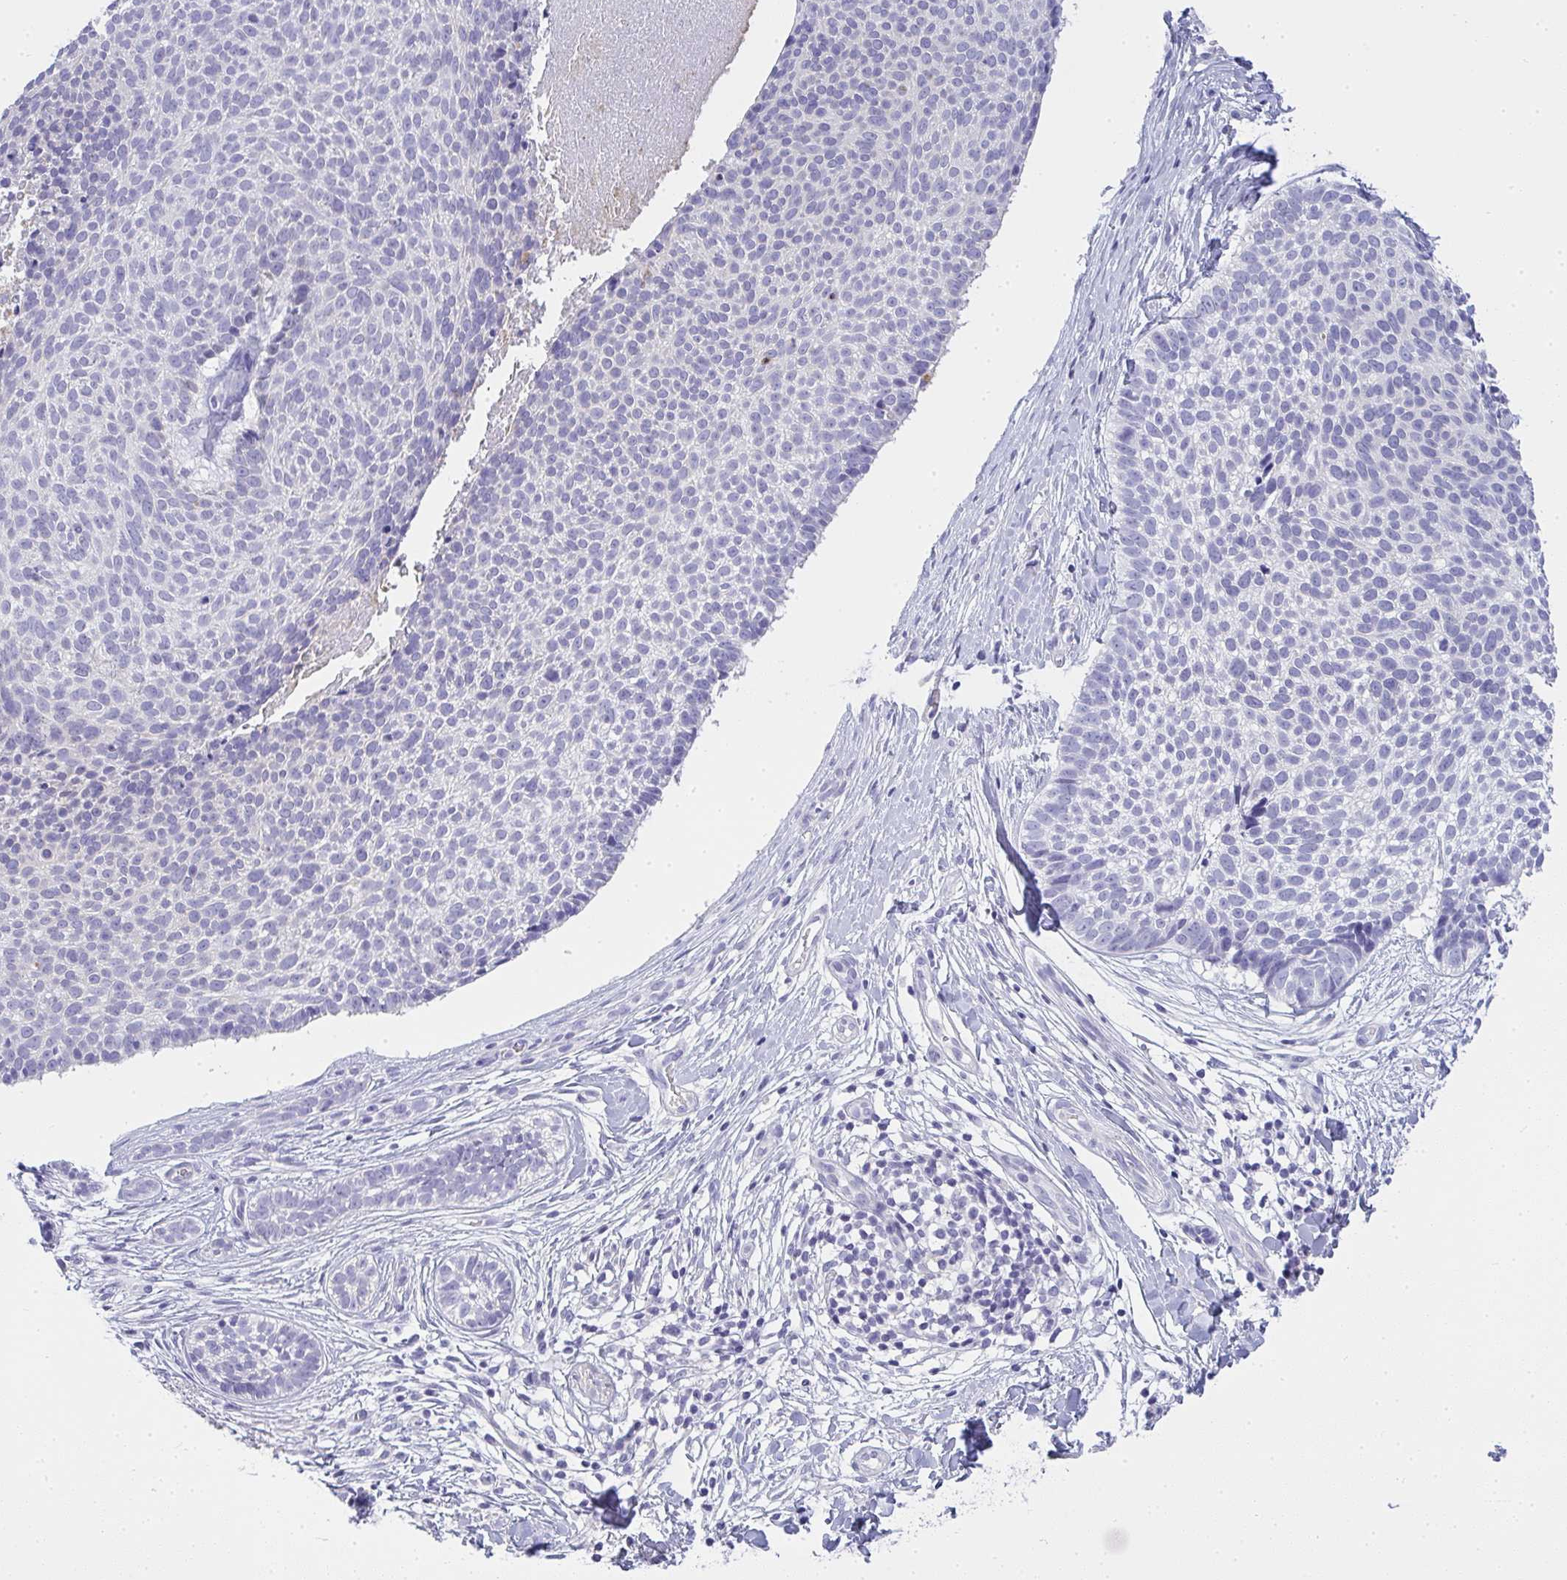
{"staining": {"intensity": "negative", "quantity": "none", "location": "none"}, "tissue": "skin cancer", "cell_type": "Tumor cells", "image_type": "cancer", "snomed": [{"axis": "morphology", "description": "Basal cell carcinoma"}, {"axis": "topography", "description": "Skin"}, {"axis": "topography", "description": "Skin of back"}], "caption": "This is an immunohistochemistry (IHC) photomicrograph of human skin basal cell carcinoma. There is no expression in tumor cells.", "gene": "GSDMB", "patient": {"sex": "male", "age": 81}}